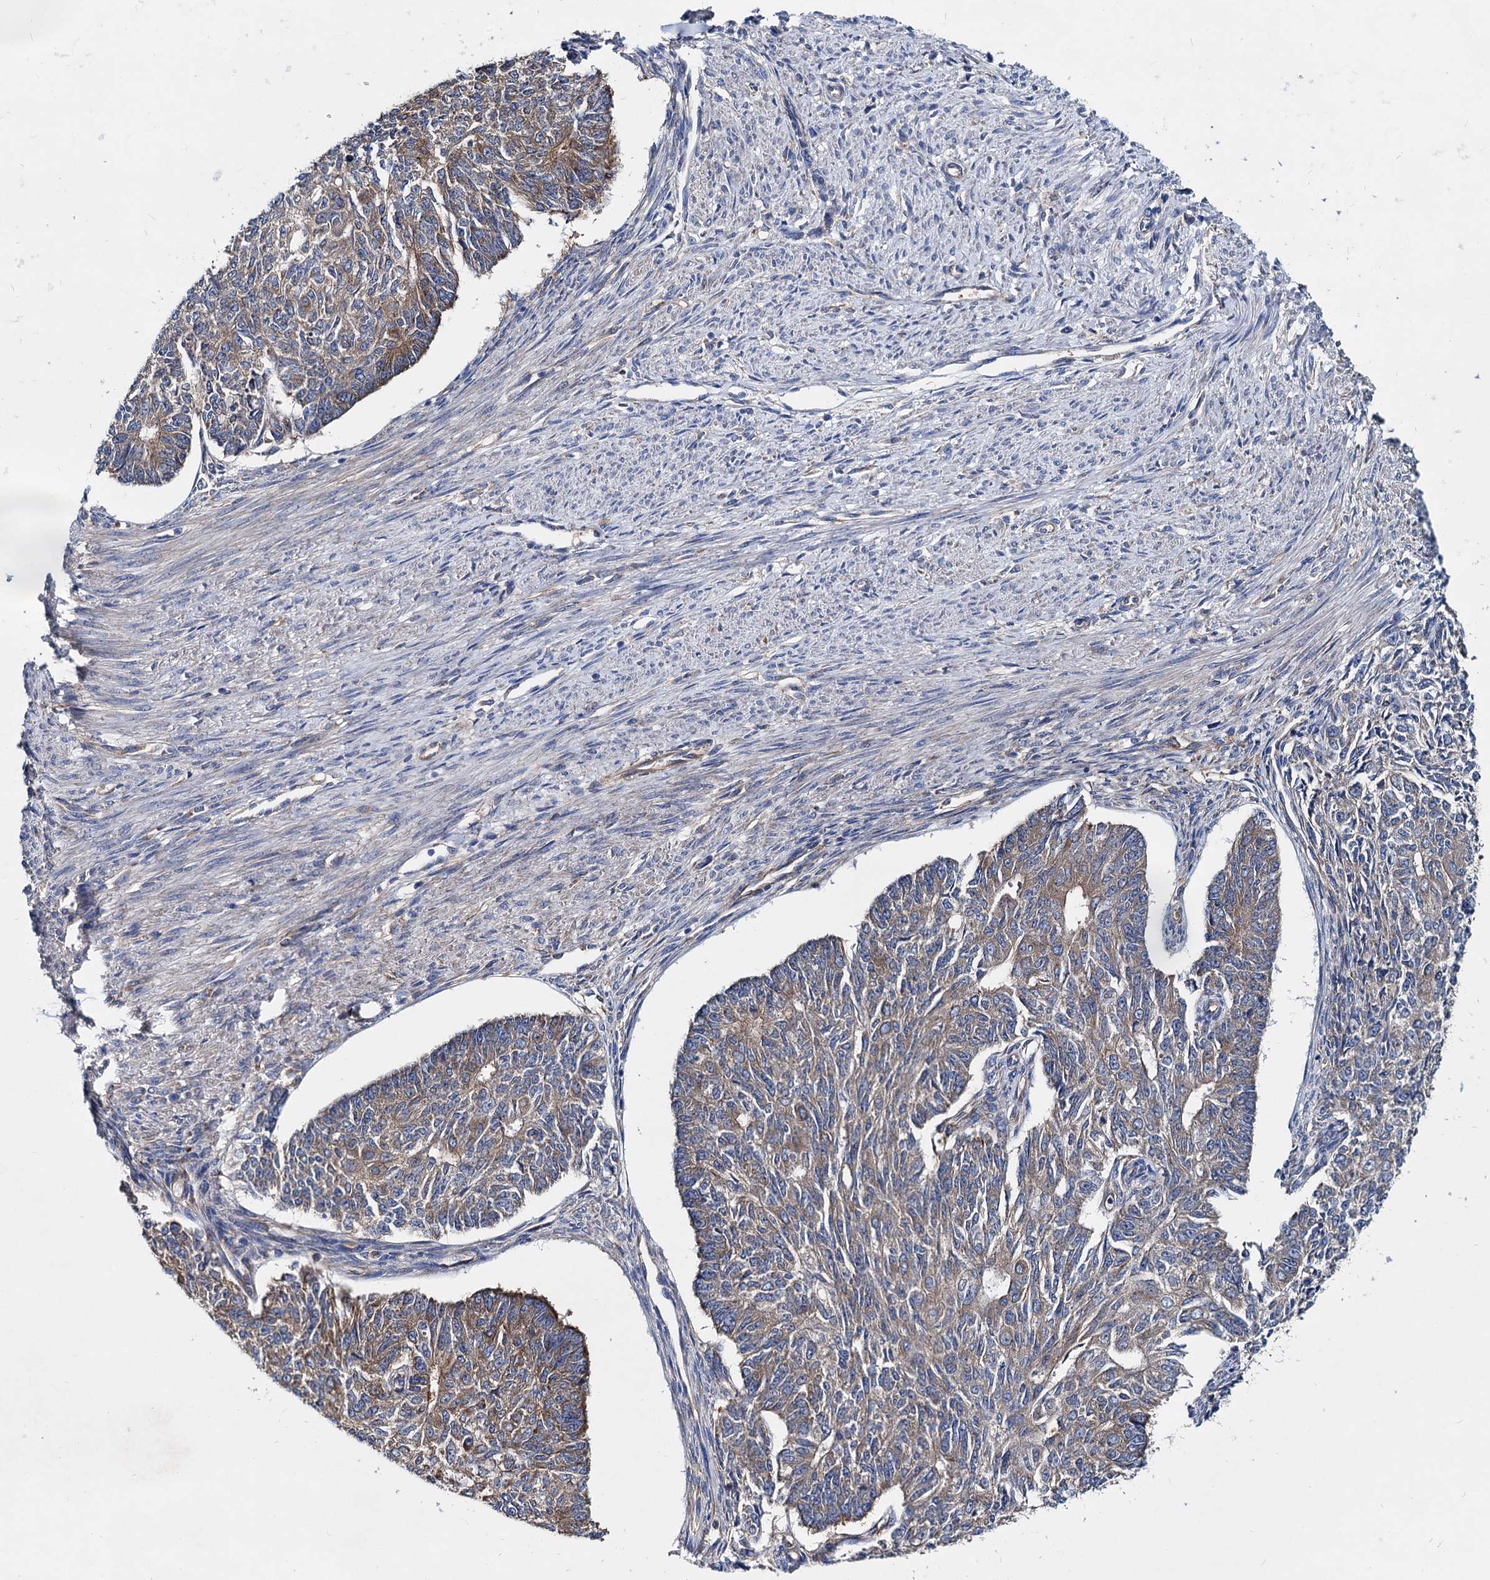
{"staining": {"intensity": "moderate", "quantity": ">75%", "location": "cytoplasmic/membranous"}, "tissue": "endometrial cancer", "cell_type": "Tumor cells", "image_type": "cancer", "snomed": [{"axis": "morphology", "description": "Adenocarcinoma, NOS"}, {"axis": "topography", "description": "Endometrium"}], "caption": "High-power microscopy captured an immunohistochemistry (IHC) micrograph of endometrial cancer (adenocarcinoma), revealing moderate cytoplasmic/membranous expression in about >75% of tumor cells.", "gene": "QARS1", "patient": {"sex": "female", "age": 32}}